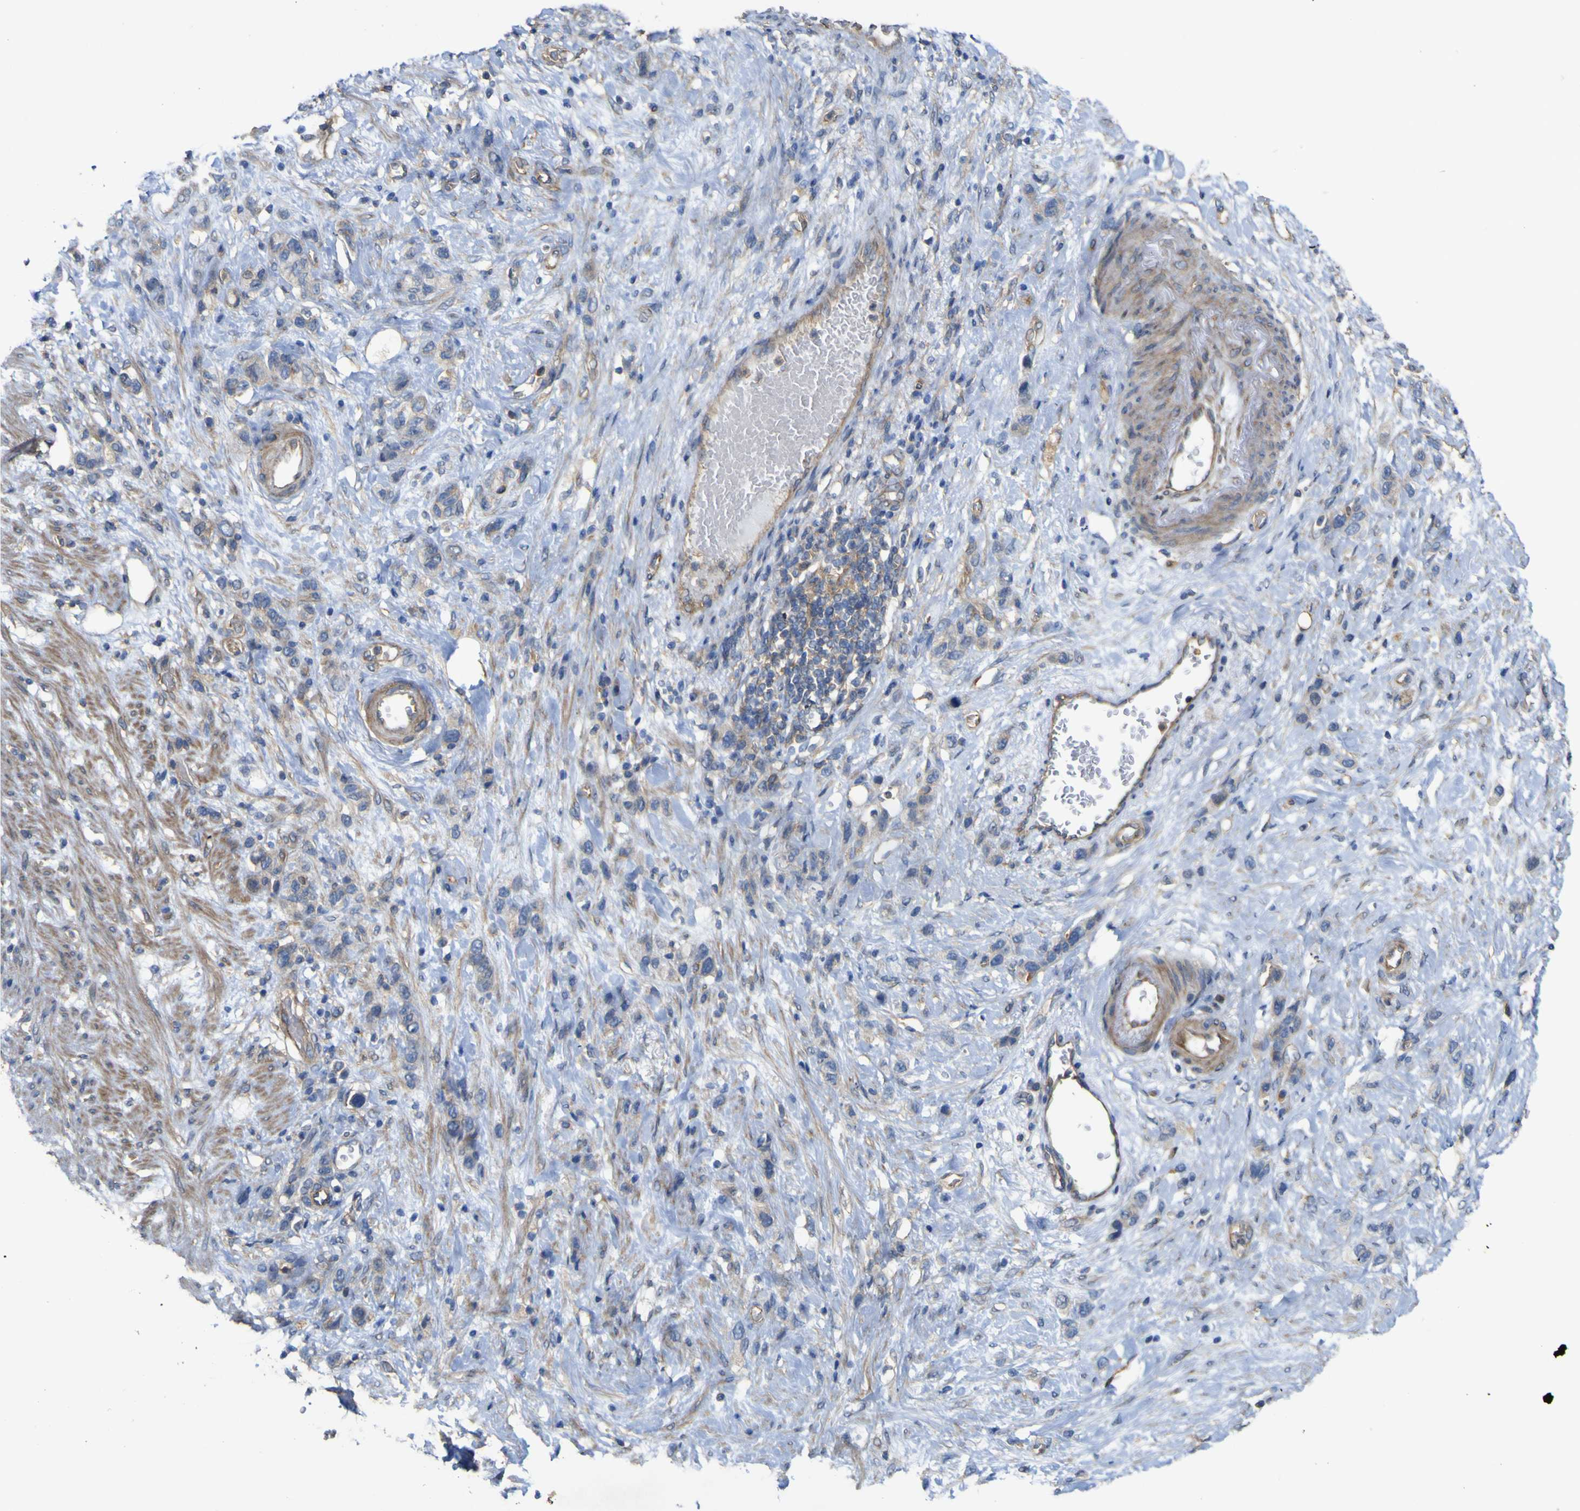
{"staining": {"intensity": "weak", "quantity": "<25%", "location": "cytoplasmic/membranous"}, "tissue": "stomach cancer", "cell_type": "Tumor cells", "image_type": "cancer", "snomed": [{"axis": "morphology", "description": "Adenocarcinoma, NOS"}, {"axis": "morphology", "description": "Adenocarcinoma, High grade"}, {"axis": "topography", "description": "Stomach, upper"}, {"axis": "topography", "description": "Stomach, lower"}], "caption": "Histopathology image shows no protein staining in tumor cells of stomach cancer tissue. Brightfield microscopy of immunohistochemistry stained with DAB (3,3'-diaminobenzidine) (brown) and hematoxylin (blue), captured at high magnification.", "gene": "TNFSF15", "patient": {"sex": "female", "age": 65}}